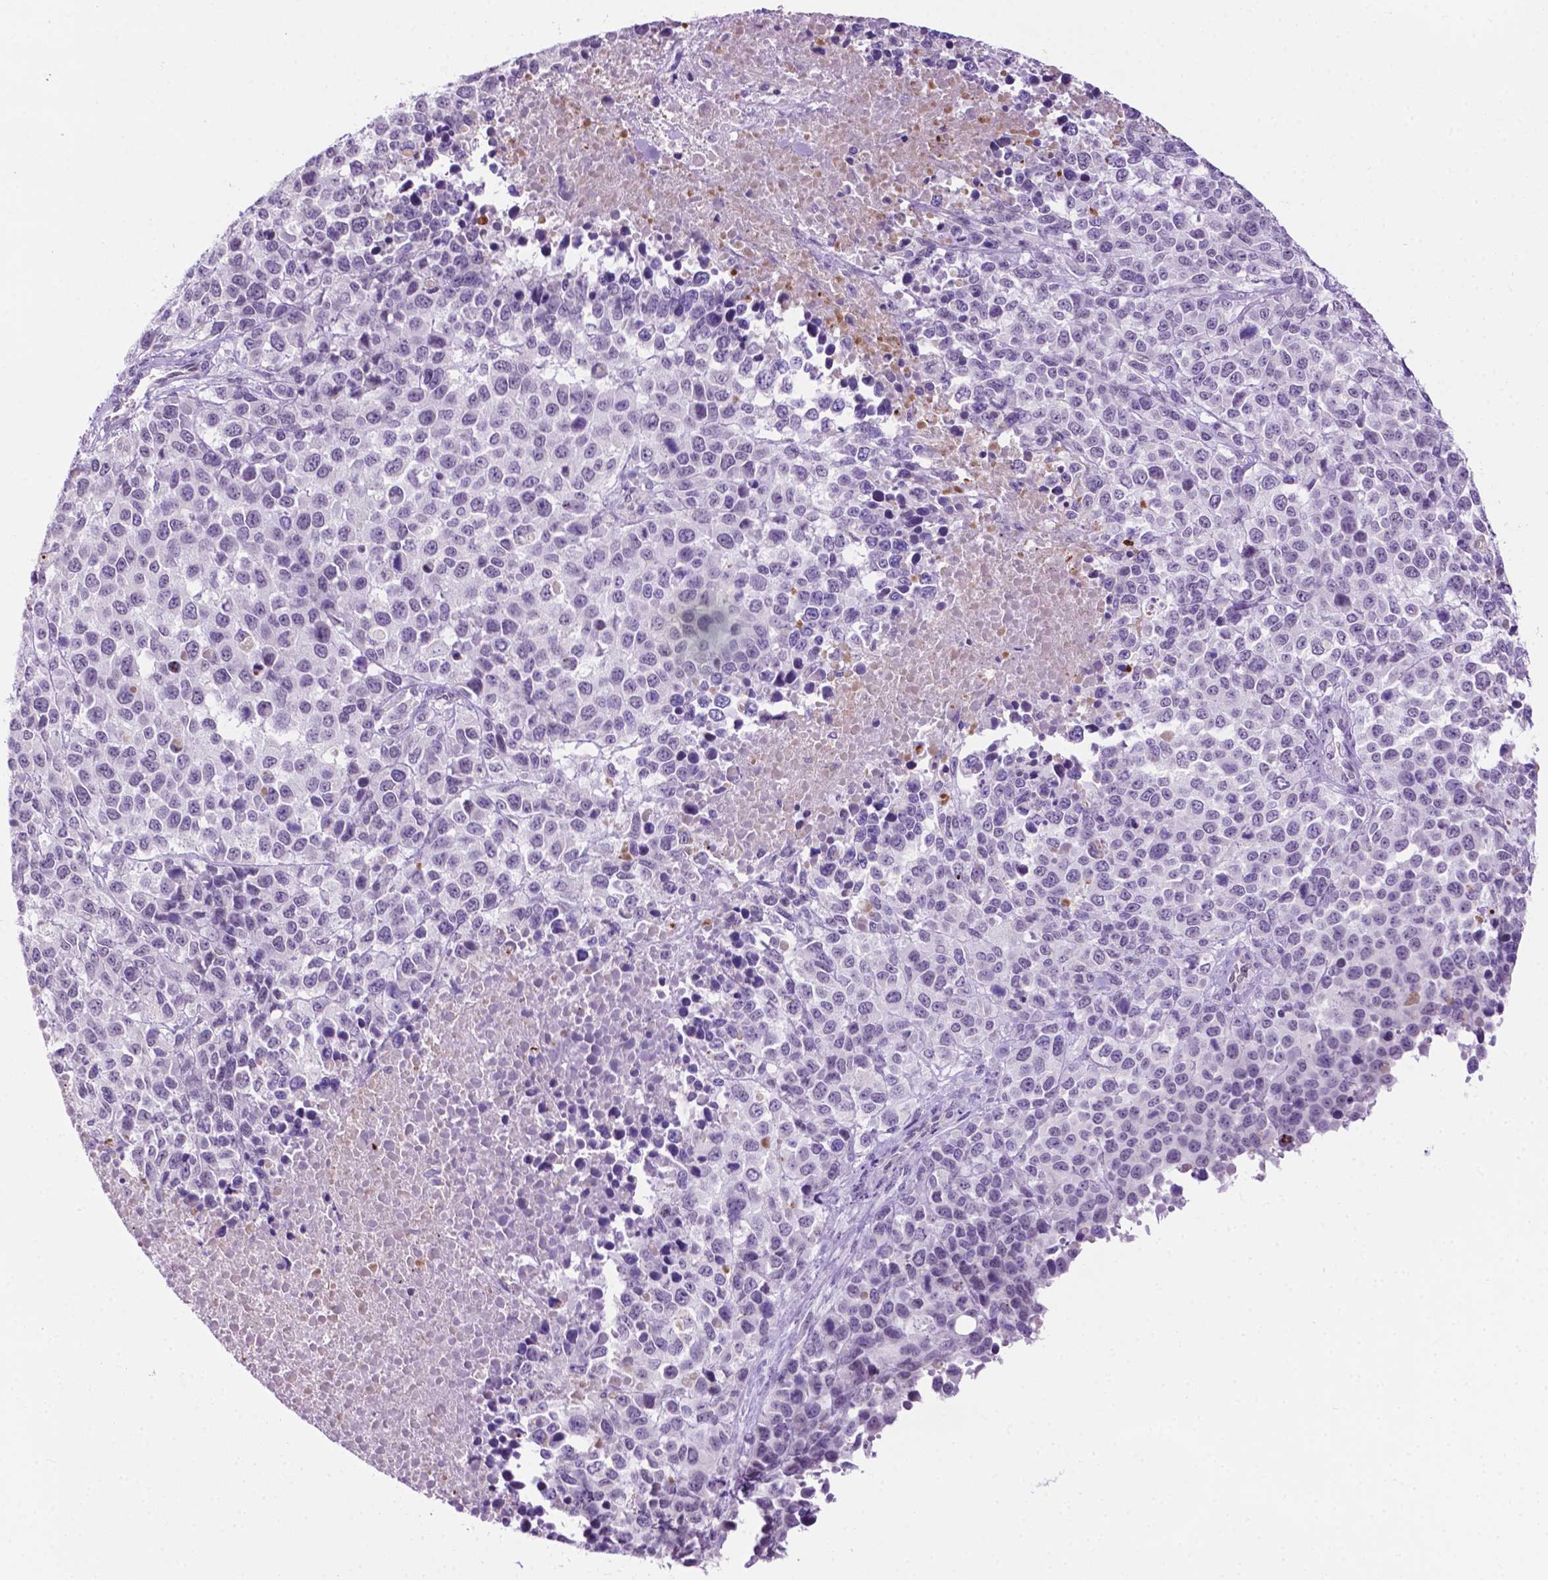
{"staining": {"intensity": "negative", "quantity": "none", "location": "none"}, "tissue": "melanoma", "cell_type": "Tumor cells", "image_type": "cancer", "snomed": [{"axis": "morphology", "description": "Malignant melanoma, Metastatic site"}, {"axis": "topography", "description": "Skin"}], "caption": "Tumor cells show no significant protein expression in malignant melanoma (metastatic site).", "gene": "MMP27", "patient": {"sex": "male", "age": 84}}